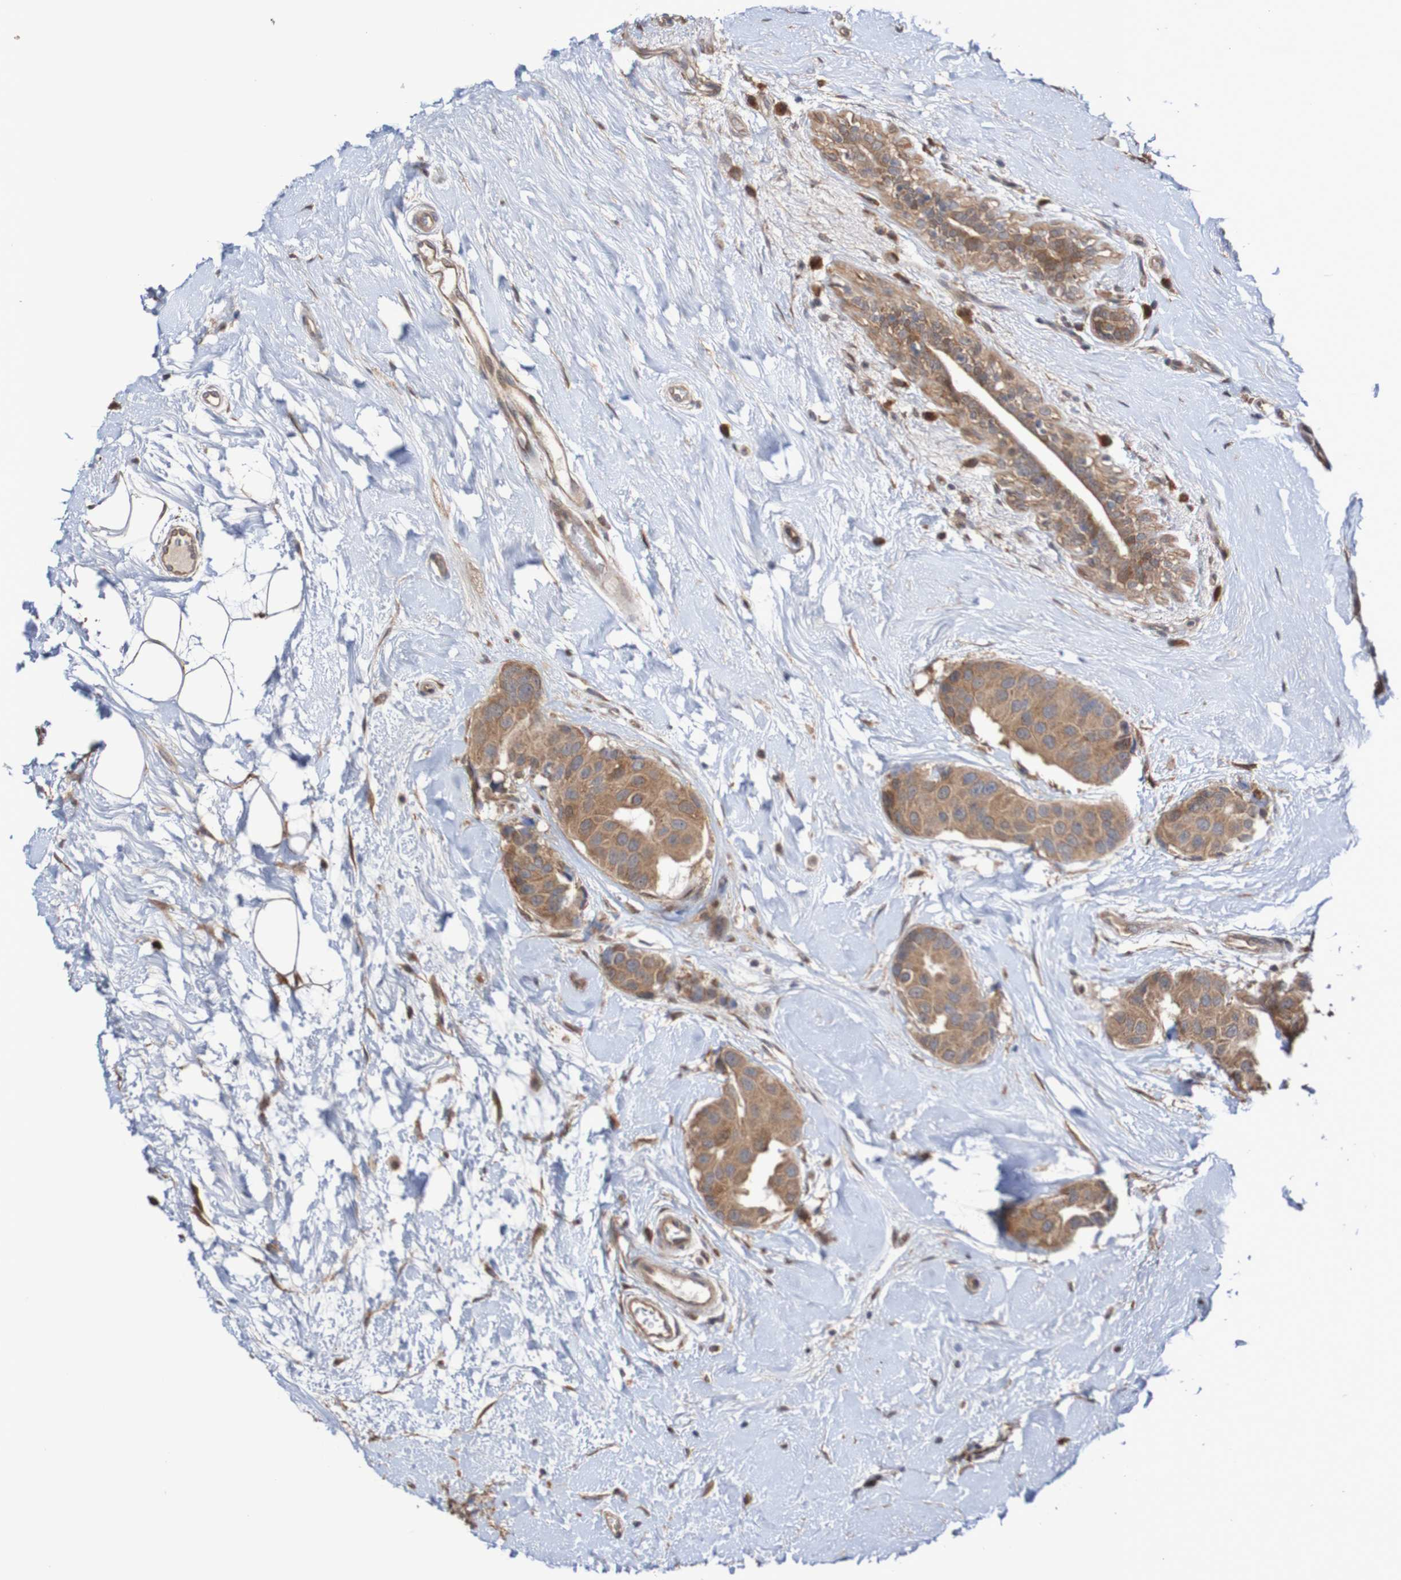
{"staining": {"intensity": "moderate", "quantity": ">75%", "location": "cytoplasmic/membranous"}, "tissue": "breast cancer", "cell_type": "Tumor cells", "image_type": "cancer", "snomed": [{"axis": "morphology", "description": "Normal tissue, NOS"}, {"axis": "morphology", "description": "Duct carcinoma"}, {"axis": "topography", "description": "Breast"}], "caption": "An image showing moderate cytoplasmic/membranous positivity in about >75% of tumor cells in breast cancer (intraductal carcinoma), as visualized by brown immunohistochemical staining.", "gene": "PHPT1", "patient": {"sex": "female", "age": 39}}